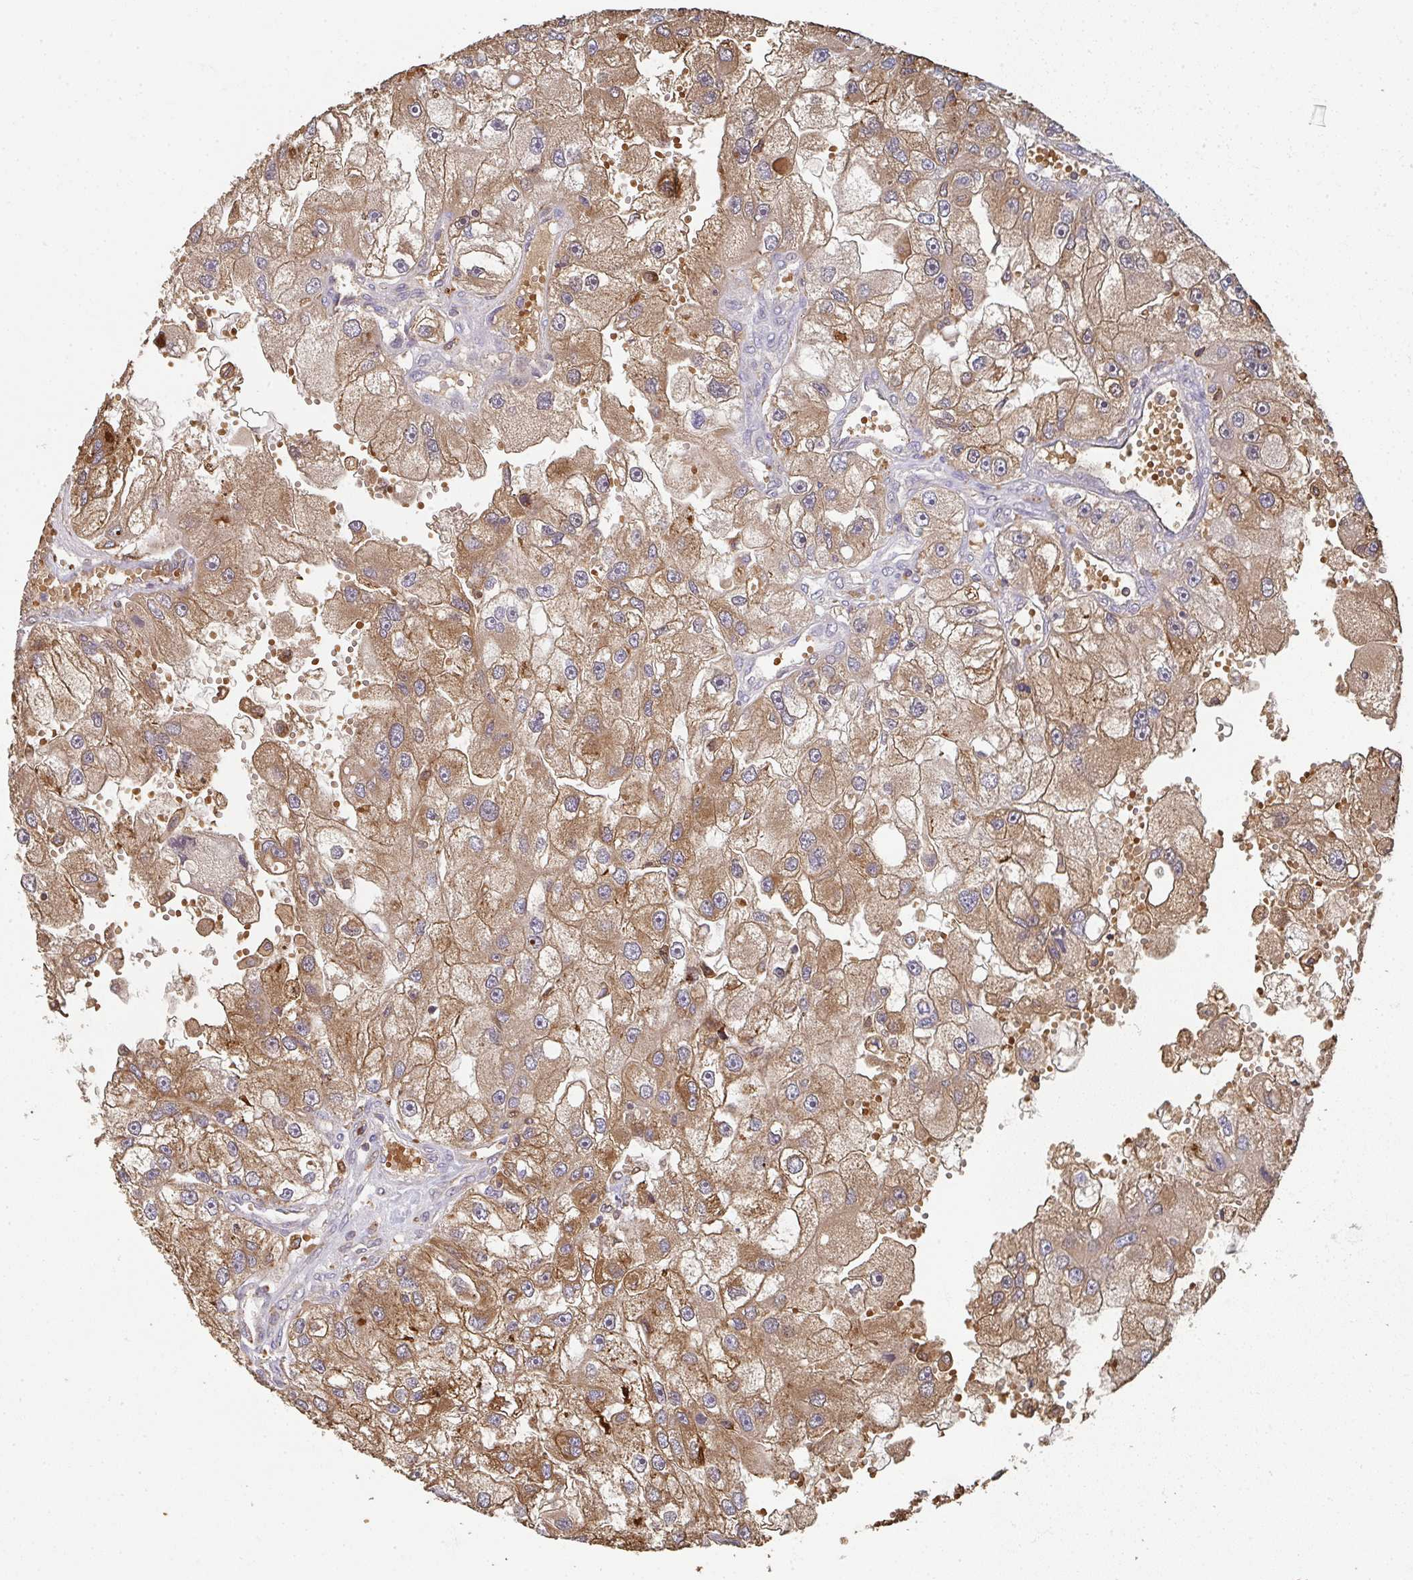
{"staining": {"intensity": "moderate", "quantity": ">75%", "location": "cytoplasmic/membranous"}, "tissue": "renal cancer", "cell_type": "Tumor cells", "image_type": "cancer", "snomed": [{"axis": "morphology", "description": "Adenocarcinoma, NOS"}, {"axis": "topography", "description": "Kidney"}], "caption": "Immunohistochemical staining of human renal cancer exhibits moderate cytoplasmic/membranous protein staining in about >75% of tumor cells.", "gene": "POLG", "patient": {"sex": "male", "age": 63}}